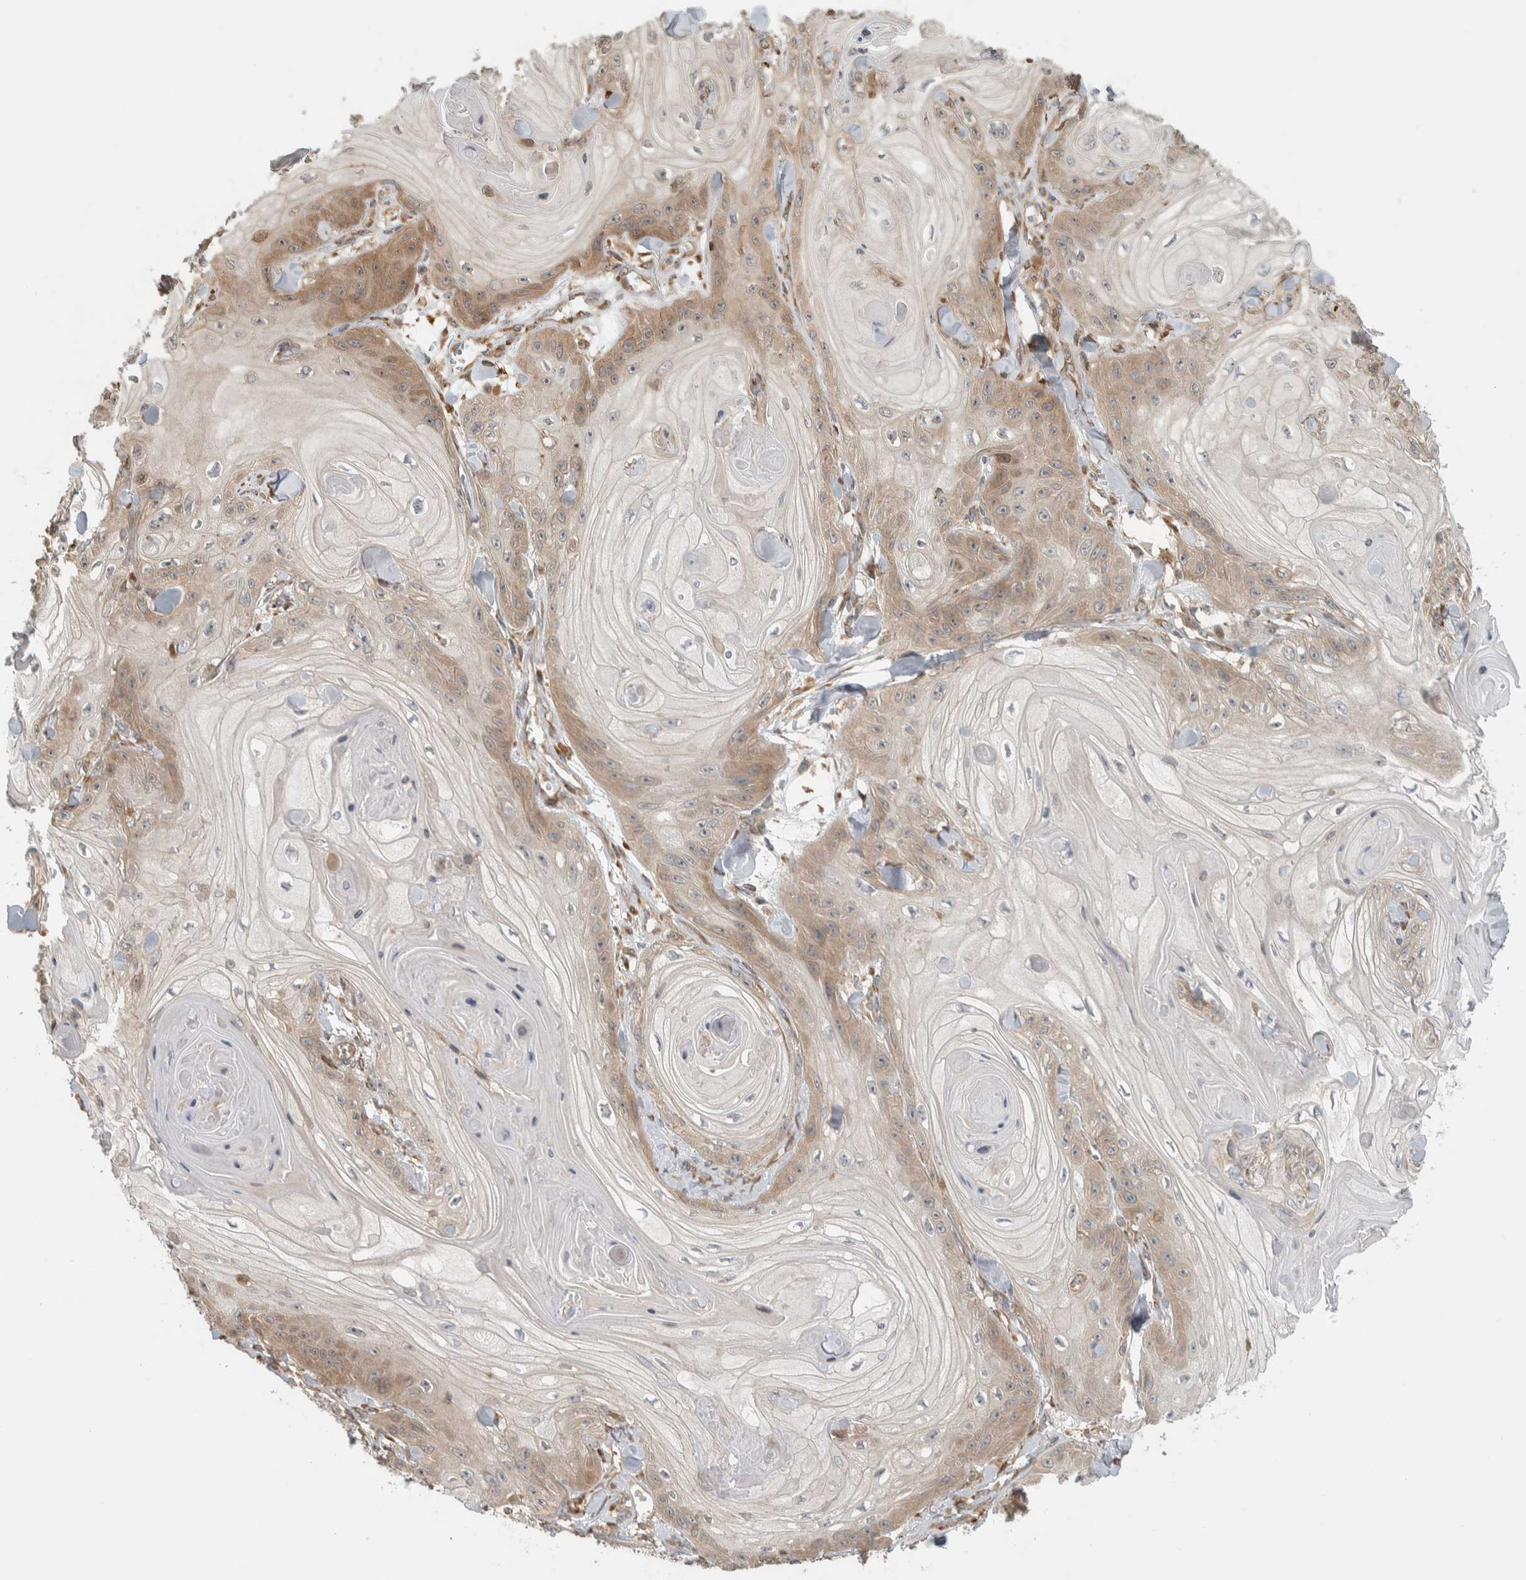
{"staining": {"intensity": "moderate", "quantity": "25%-75%", "location": "cytoplasmic/membranous"}, "tissue": "skin cancer", "cell_type": "Tumor cells", "image_type": "cancer", "snomed": [{"axis": "morphology", "description": "Squamous cell carcinoma, NOS"}, {"axis": "topography", "description": "Skin"}], "caption": "The immunohistochemical stain labels moderate cytoplasmic/membranous staining in tumor cells of skin squamous cell carcinoma tissue. The staining was performed using DAB (3,3'-diaminobenzidine) to visualize the protein expression in brown, while the nuclei were stained in blue with hematoxylin (Magnification: 20x).", "gene": "CNTROB", "patient": {"sex": "male", "age": 74}}